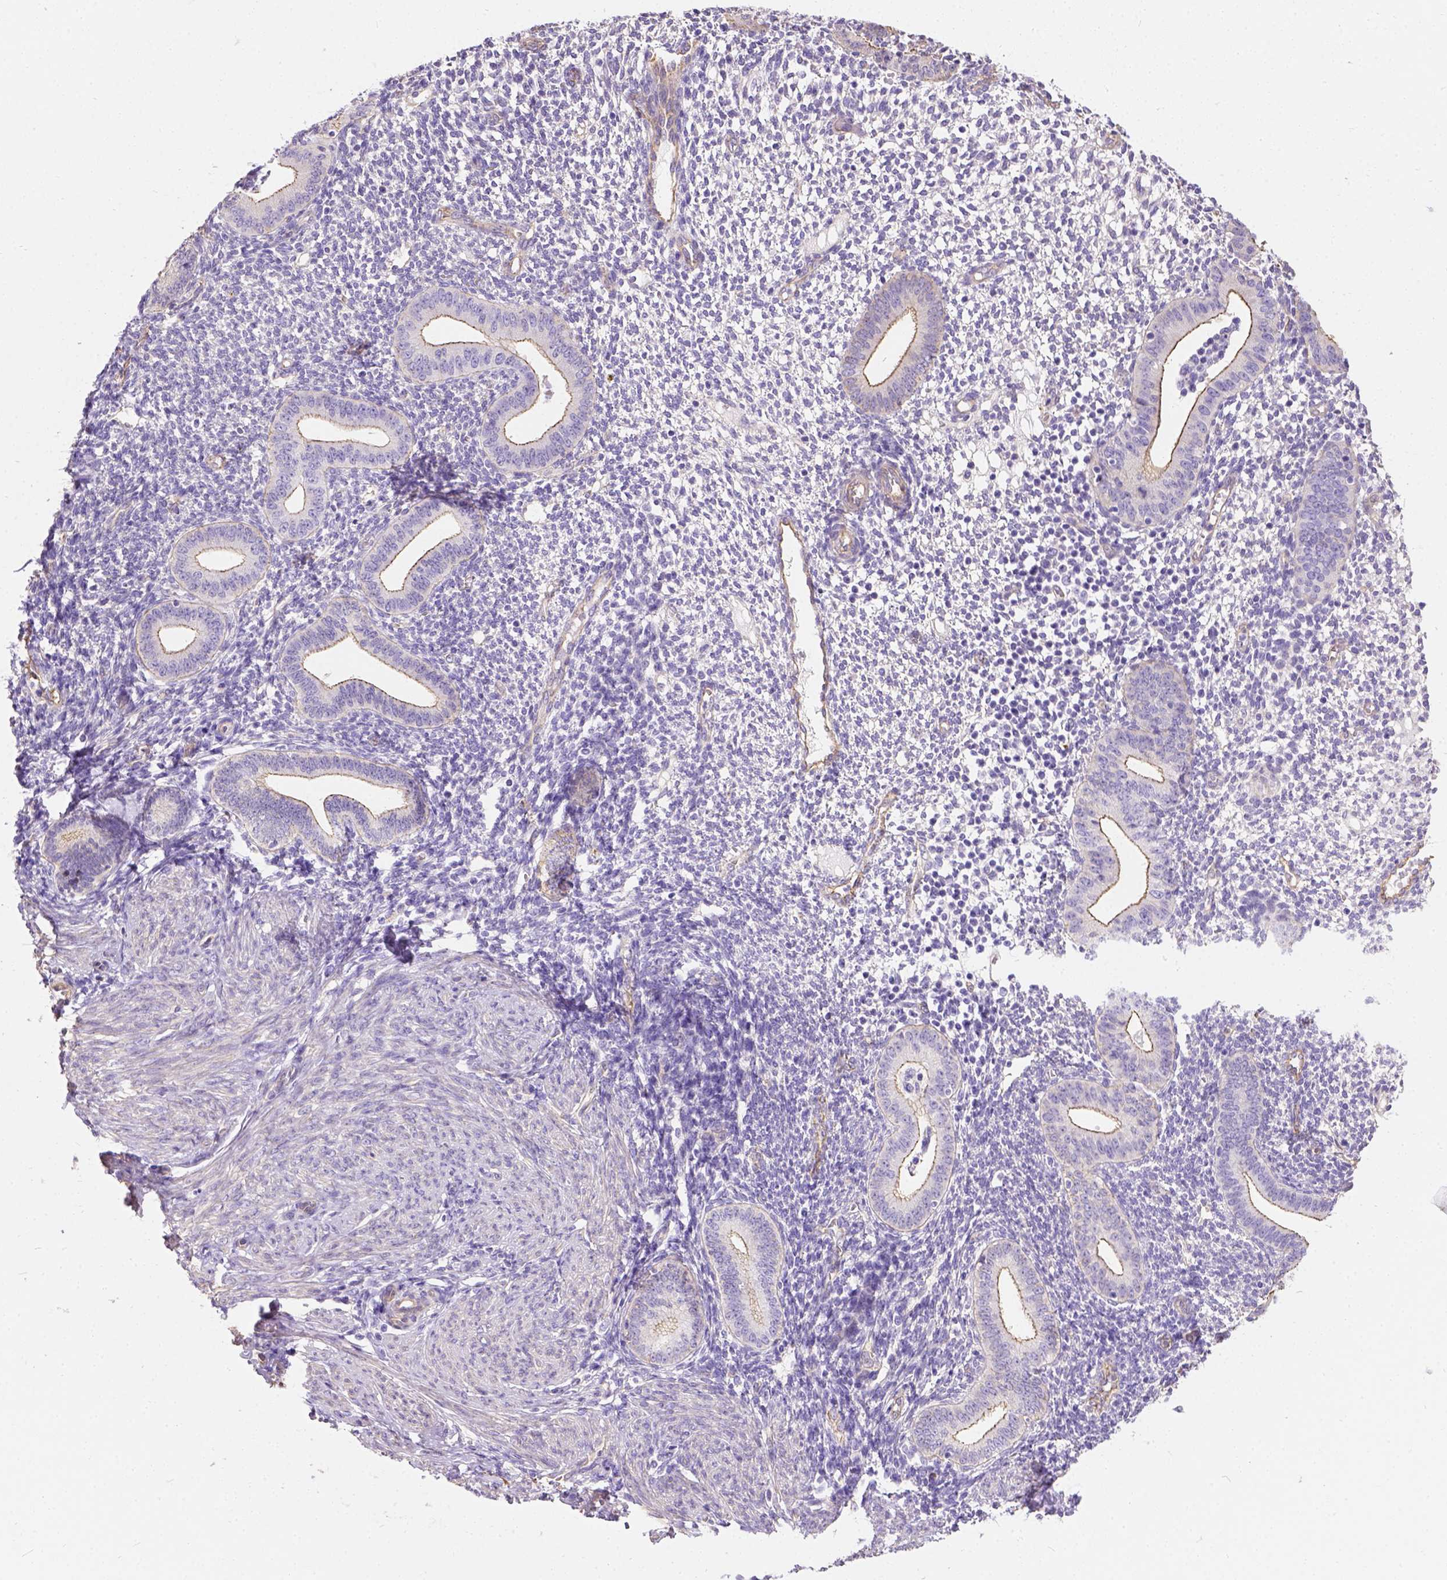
{"staining": {"intensity": "negative", "quantity": "none", "location": "none"}, "tissue": "endometrium", "cell_type": "Cells in endometrial stroma", "image_type": "normal", "snomed": [{"axis": "morphology", "description": "Normal tissue, NOS"}, {"axis": "topography", "description": "Endometrium"}], "caption": "Immunohistochemistry of benign human endometrium demonstrates no positivity in cells in endometrial stroma.", "gene": "PHF7", "patient": {"sex": "female", "age": 40}}